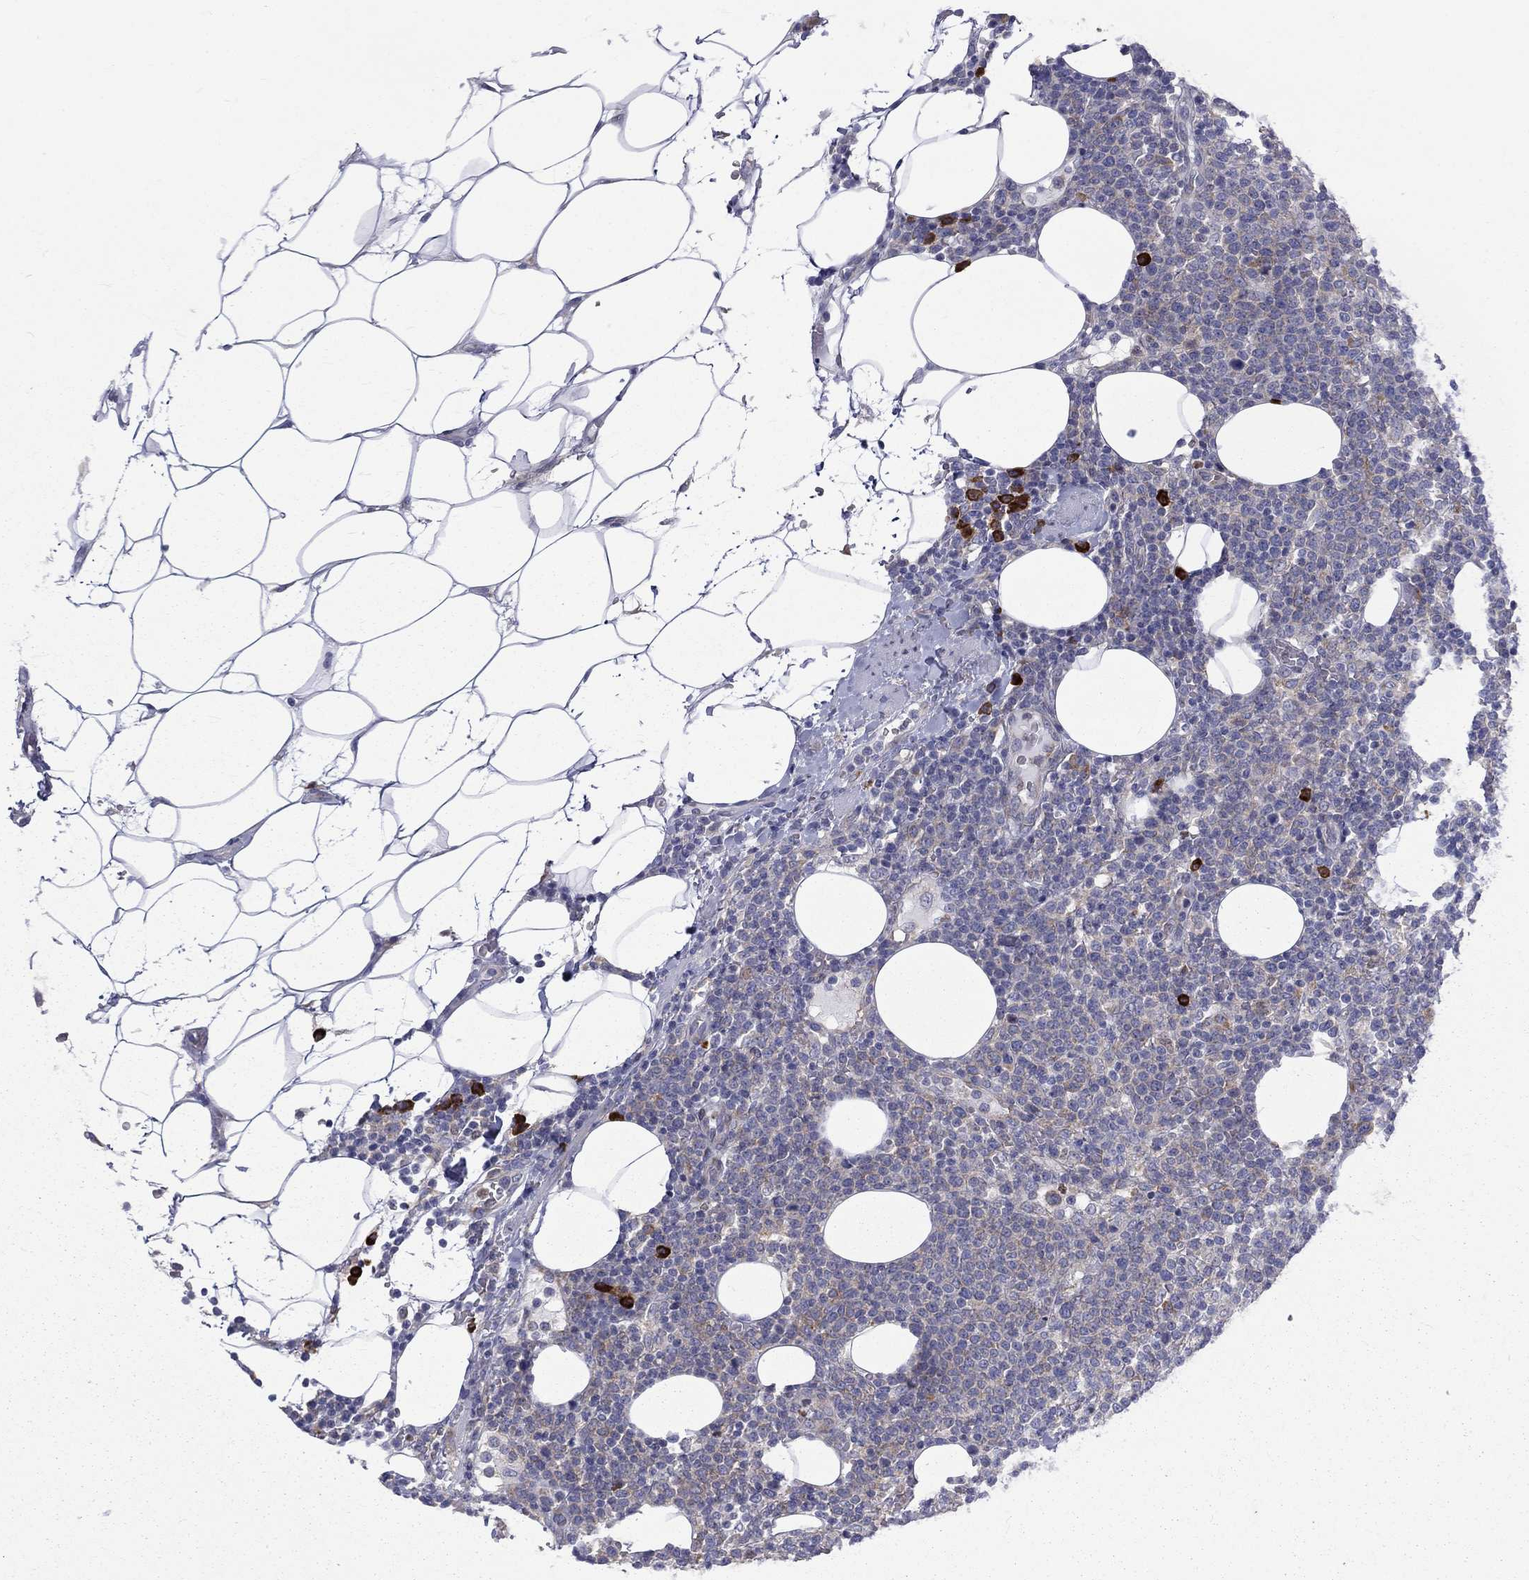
{"staining": {"intensity": "negative", "quantity": "none", "location": "none"}, "tissue": "lymphoma", "cell_type": "Tumor cells", "image_type": "cancer", "snomed": [{"axis": "morphology", "description": "Malignant lymphoma, non-Hodgkin's type, High grade"}, {"axis": "topography", "description": "Lymph node"}], "caption": "Lymphoma stained for a protein using immunohistochemistry (IHC) exhibits no expression tumor cells.", "gene": "PABPC4", "patient": {"sex": "male", "age": 61}}